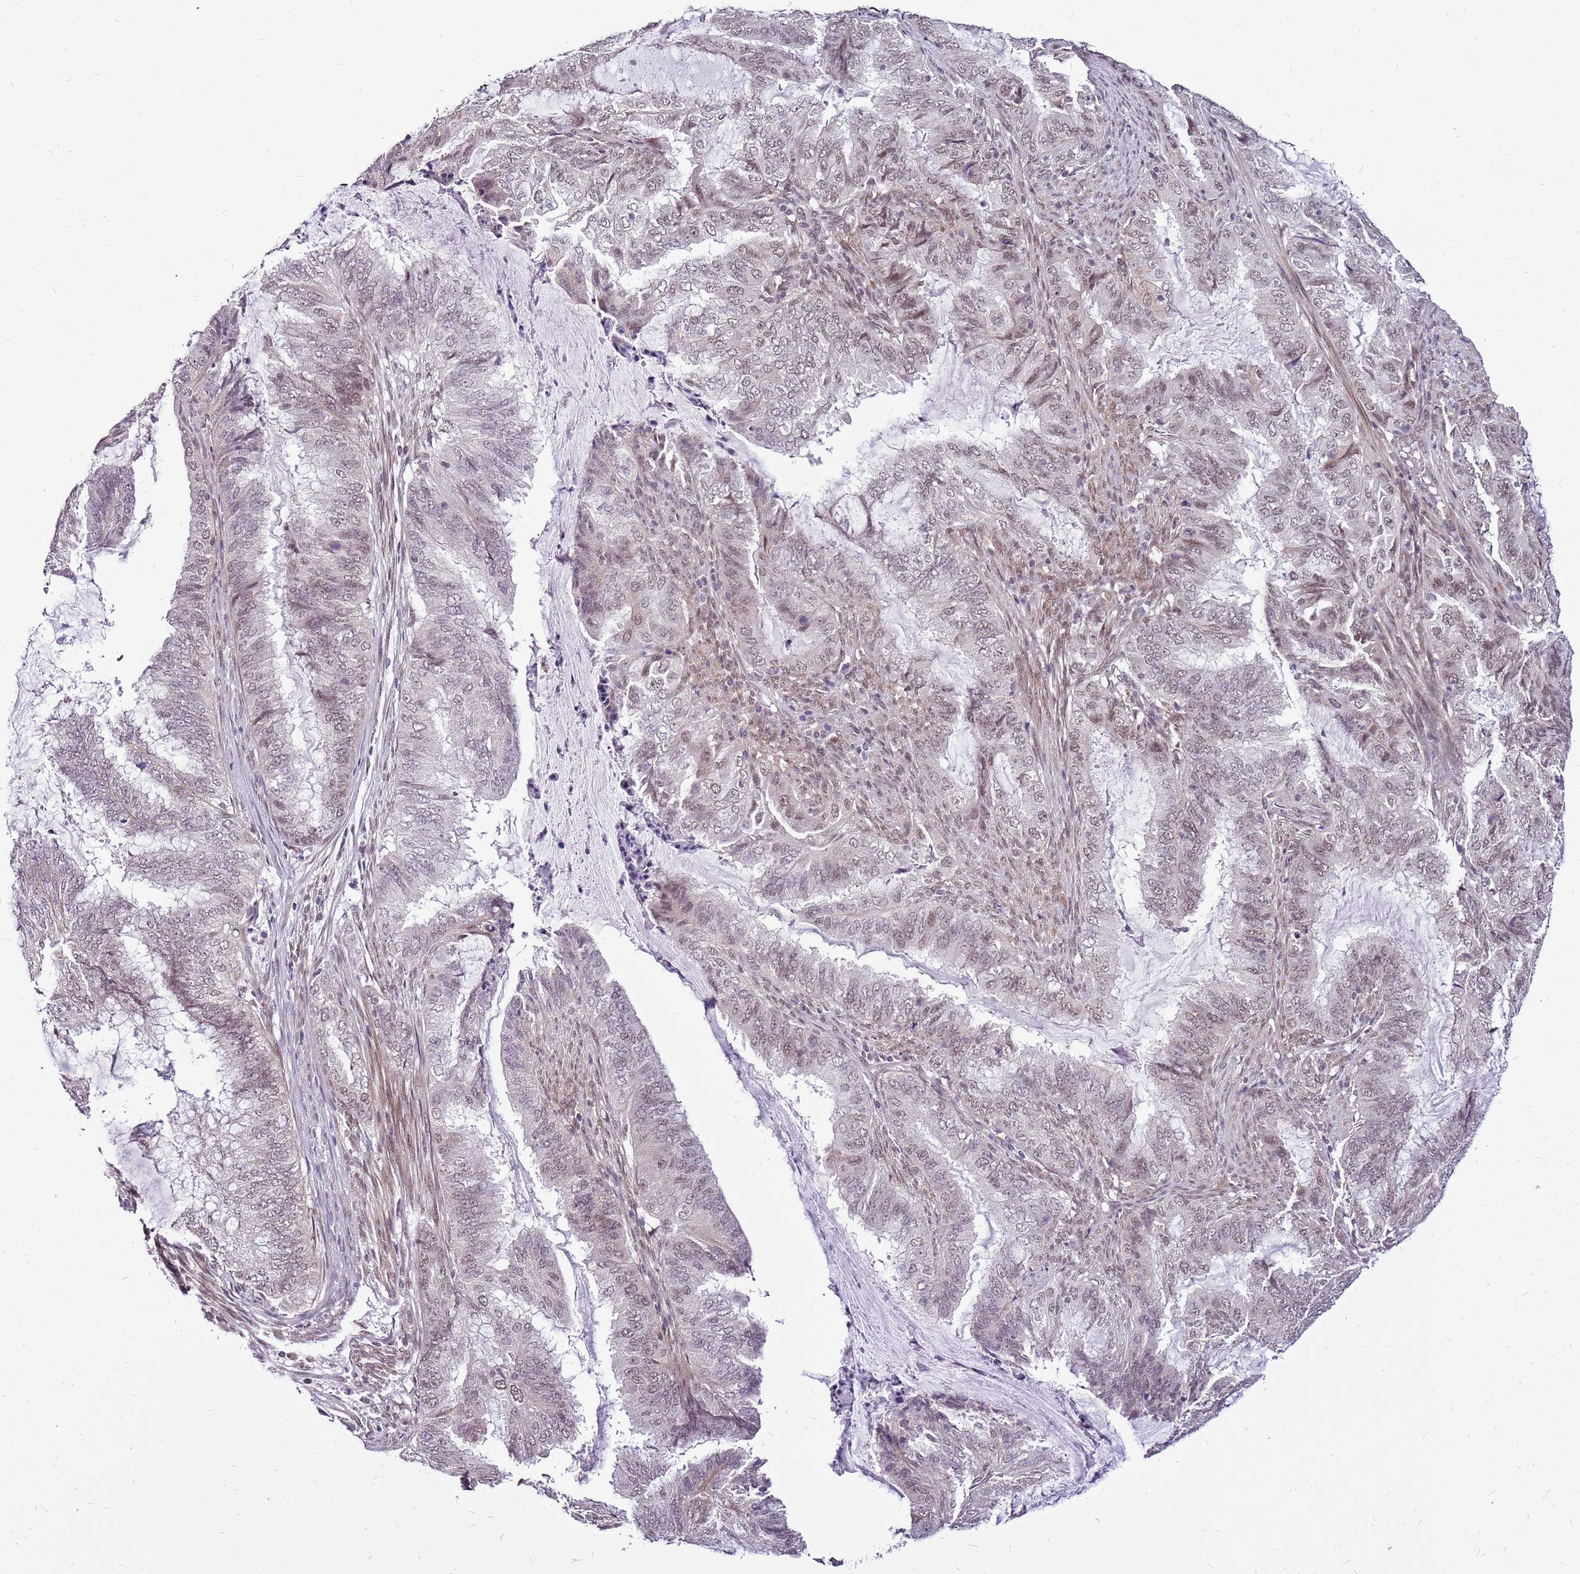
{"staining": {"intensity": "weak", "quantity": "25%-75%", "location": "nuclear"}, "tissue": "endometrial cancer", "cell_type": "Tumor cells", "image_type": "cancer", "snomed": [{"axis": "morphology", "description": "Adenocarcinoma, NOS"}, {"axis": "topography", "description": "Endometrium"}], "caption": "A micrograph showing weak nuclear expression in approximately 25%-75% of tumor cells in endometrial cancer, as visualized by brown immunohistochemical staining.", "gene": "CCDC166", "patient": {"sex": "female", "age": 51}}